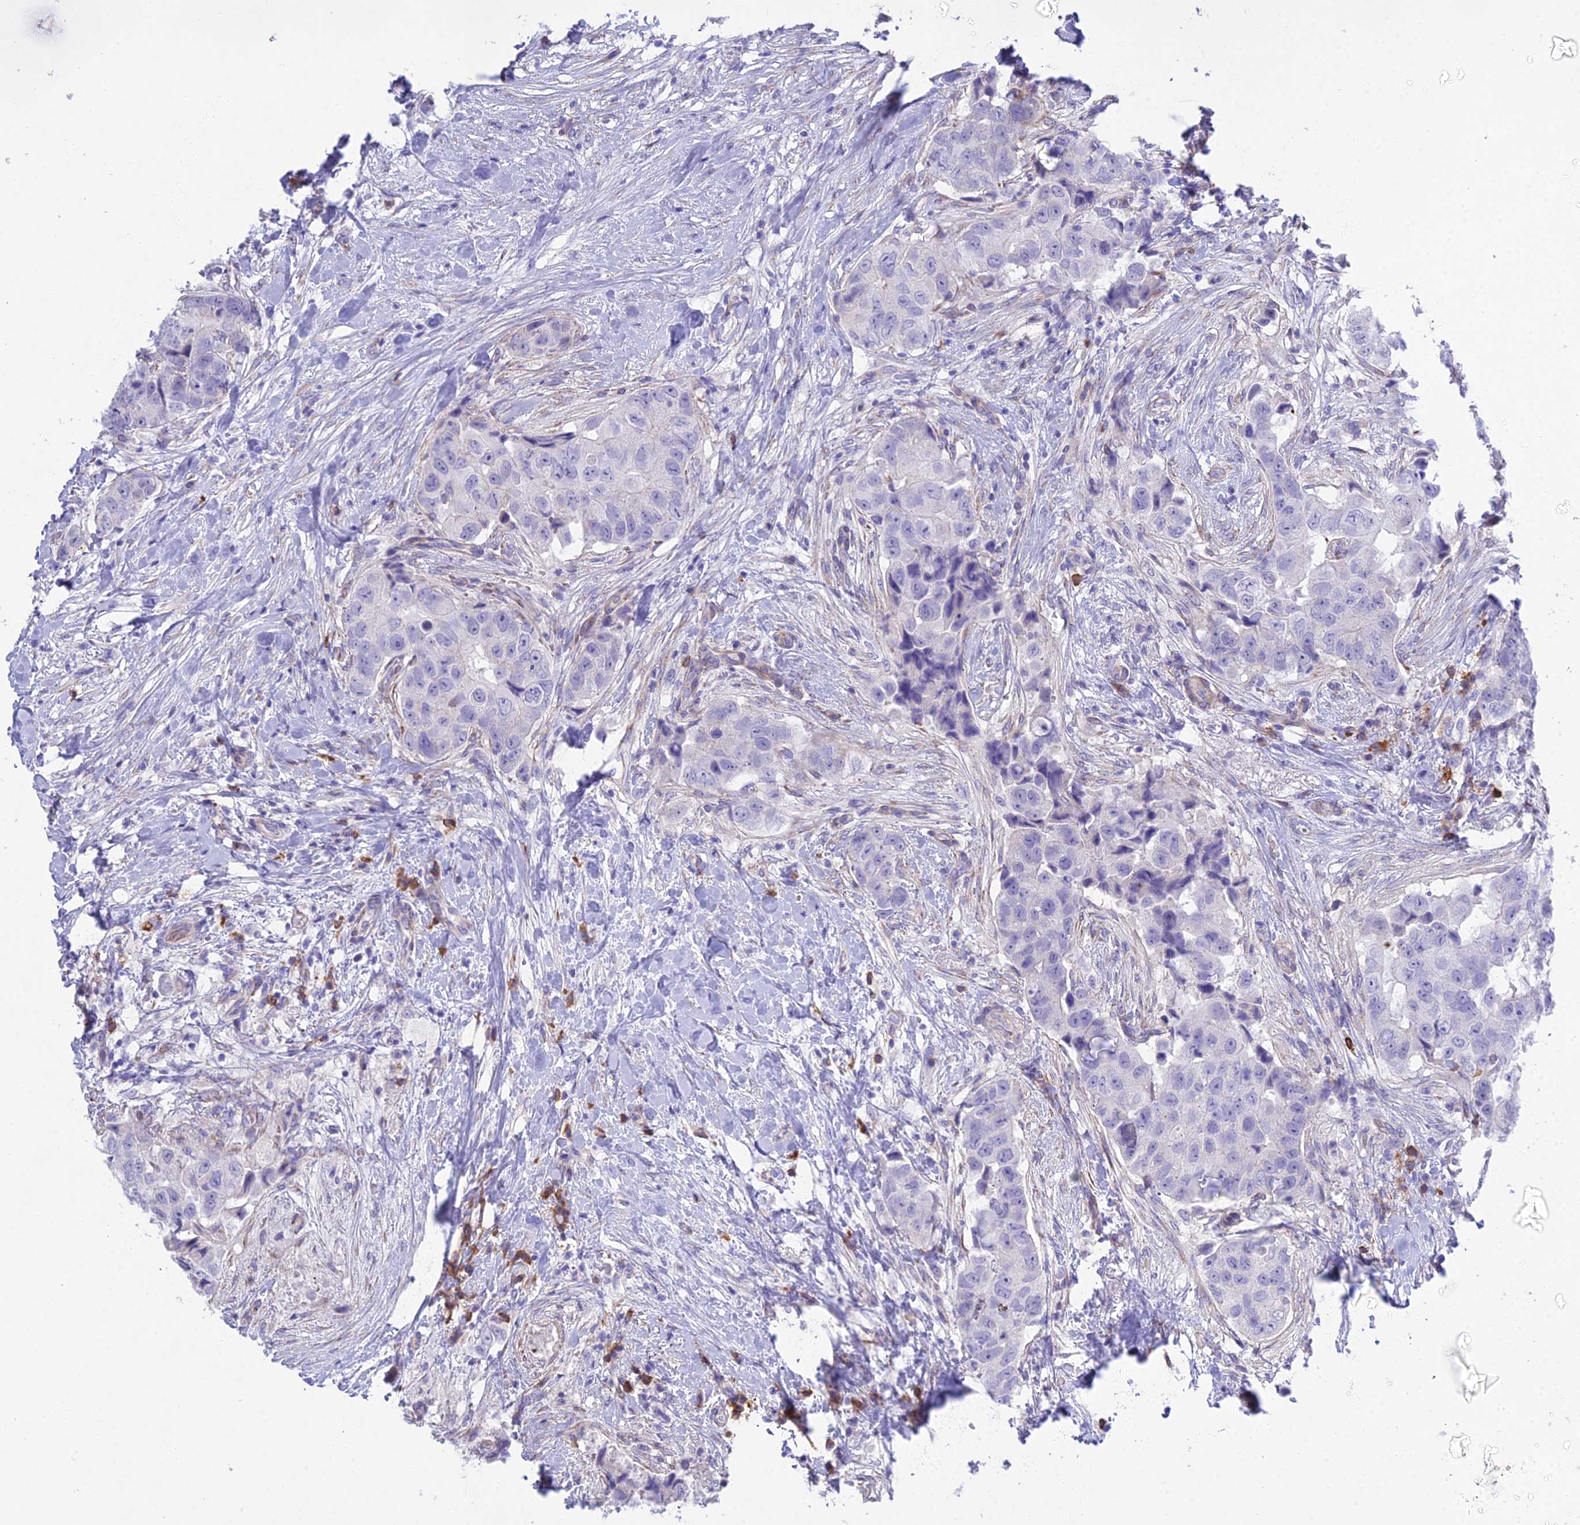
{"staining": {"intensity": "negative", "quantity": "none", "location": "none"}, "tissue": "breast cancer", "cell_type": "Tumor cells", "image_type": "cancer", "snomed": [{"axis": "morphology", "description": "Normal tissue, NOS"}, {"axis": "morphology", "description": "Duct carcinoma"}, {"axis": "topography", "description": "Breast"}], "caption": "High magnification brightfield microscopy of breast infiltrating ductal carcinoma stained with DAB (brown) and counterstained with hematoxylin (blue): tumor cells show no significant expression.", "gene": "OR1Q1", "patient": {"sex": "female", "age": 62}}